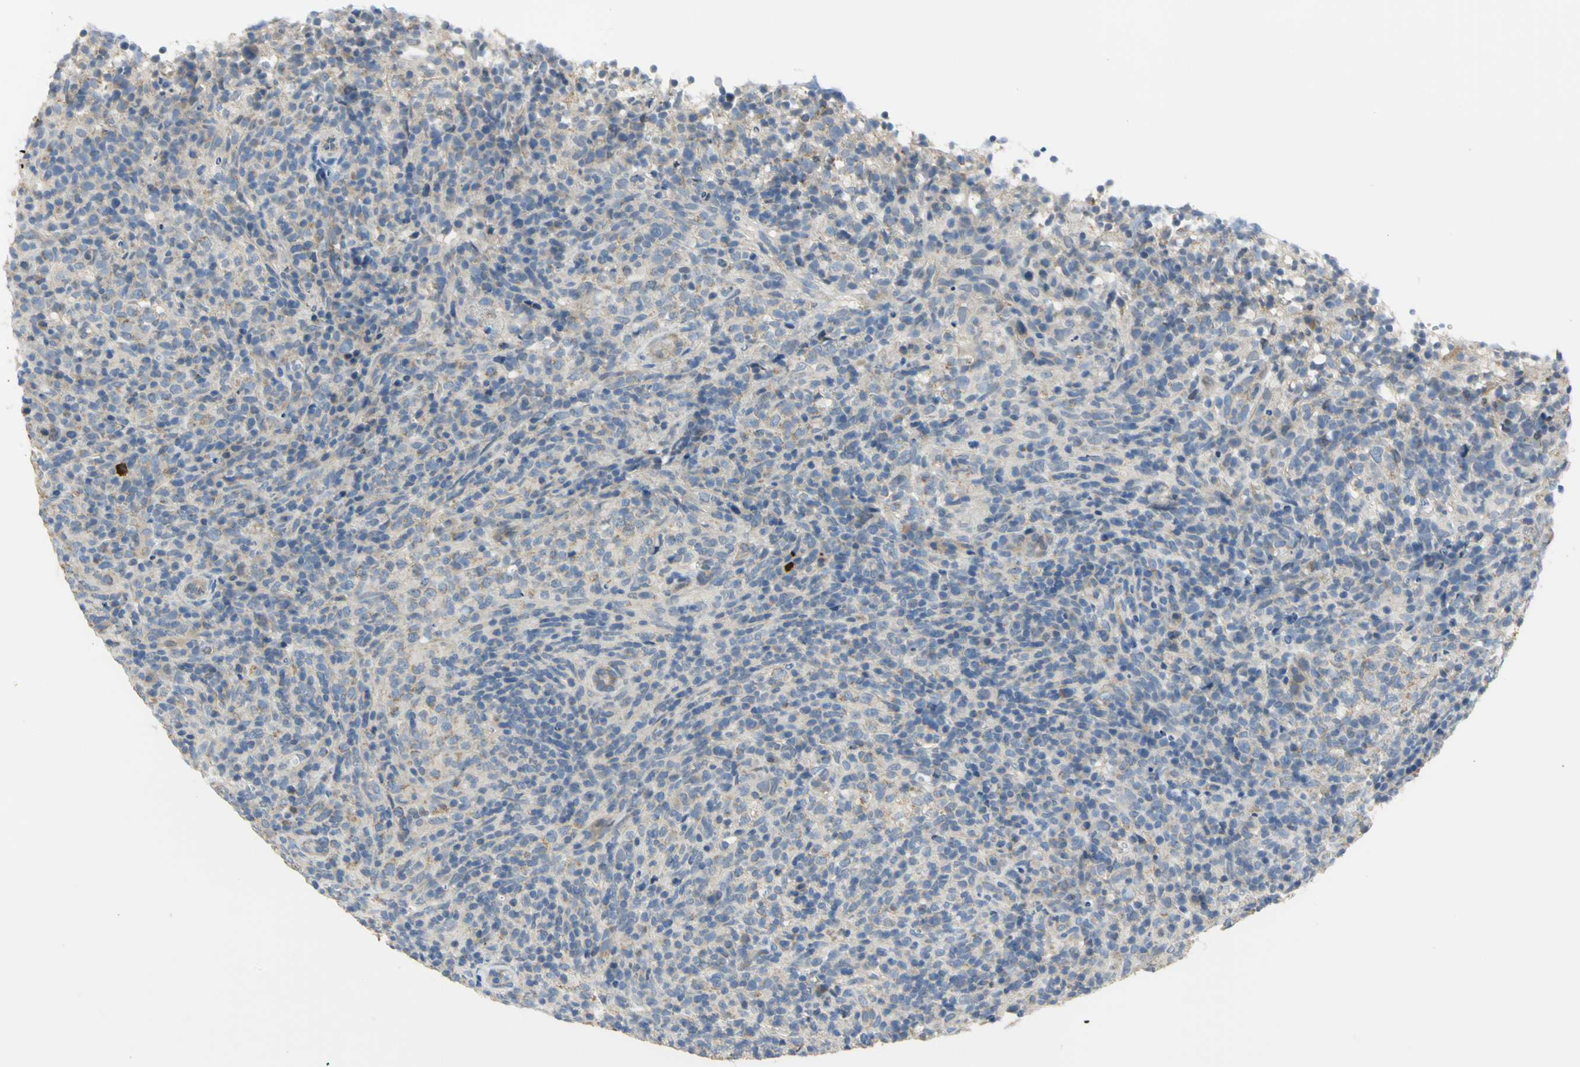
{"staining": {"intensity": "weak", "quantity": "<25%", "location": "cytoplasmic/membranous"}, "tissue": "lymphoma", "cell_type": "Tumor cells", "image_type": "cancer", "snomed": [{"axis": "morphology", "description": "Malignant lymphoma, non-Hodgkin's type, High grade"}, {"axis": "topography", "description": "Lymph node"}], "caption": "Immunohistochemical staining of human lymphoma reveals no significant positivity in tumor cells. Brightfield microscopy of immunohistochemistry (IHC) stained with DAB (brown) and hematoxylin (blue), captured at high magnification.", "gene": "HTR1F", "patient": {"sex": "female", "age": 76}}